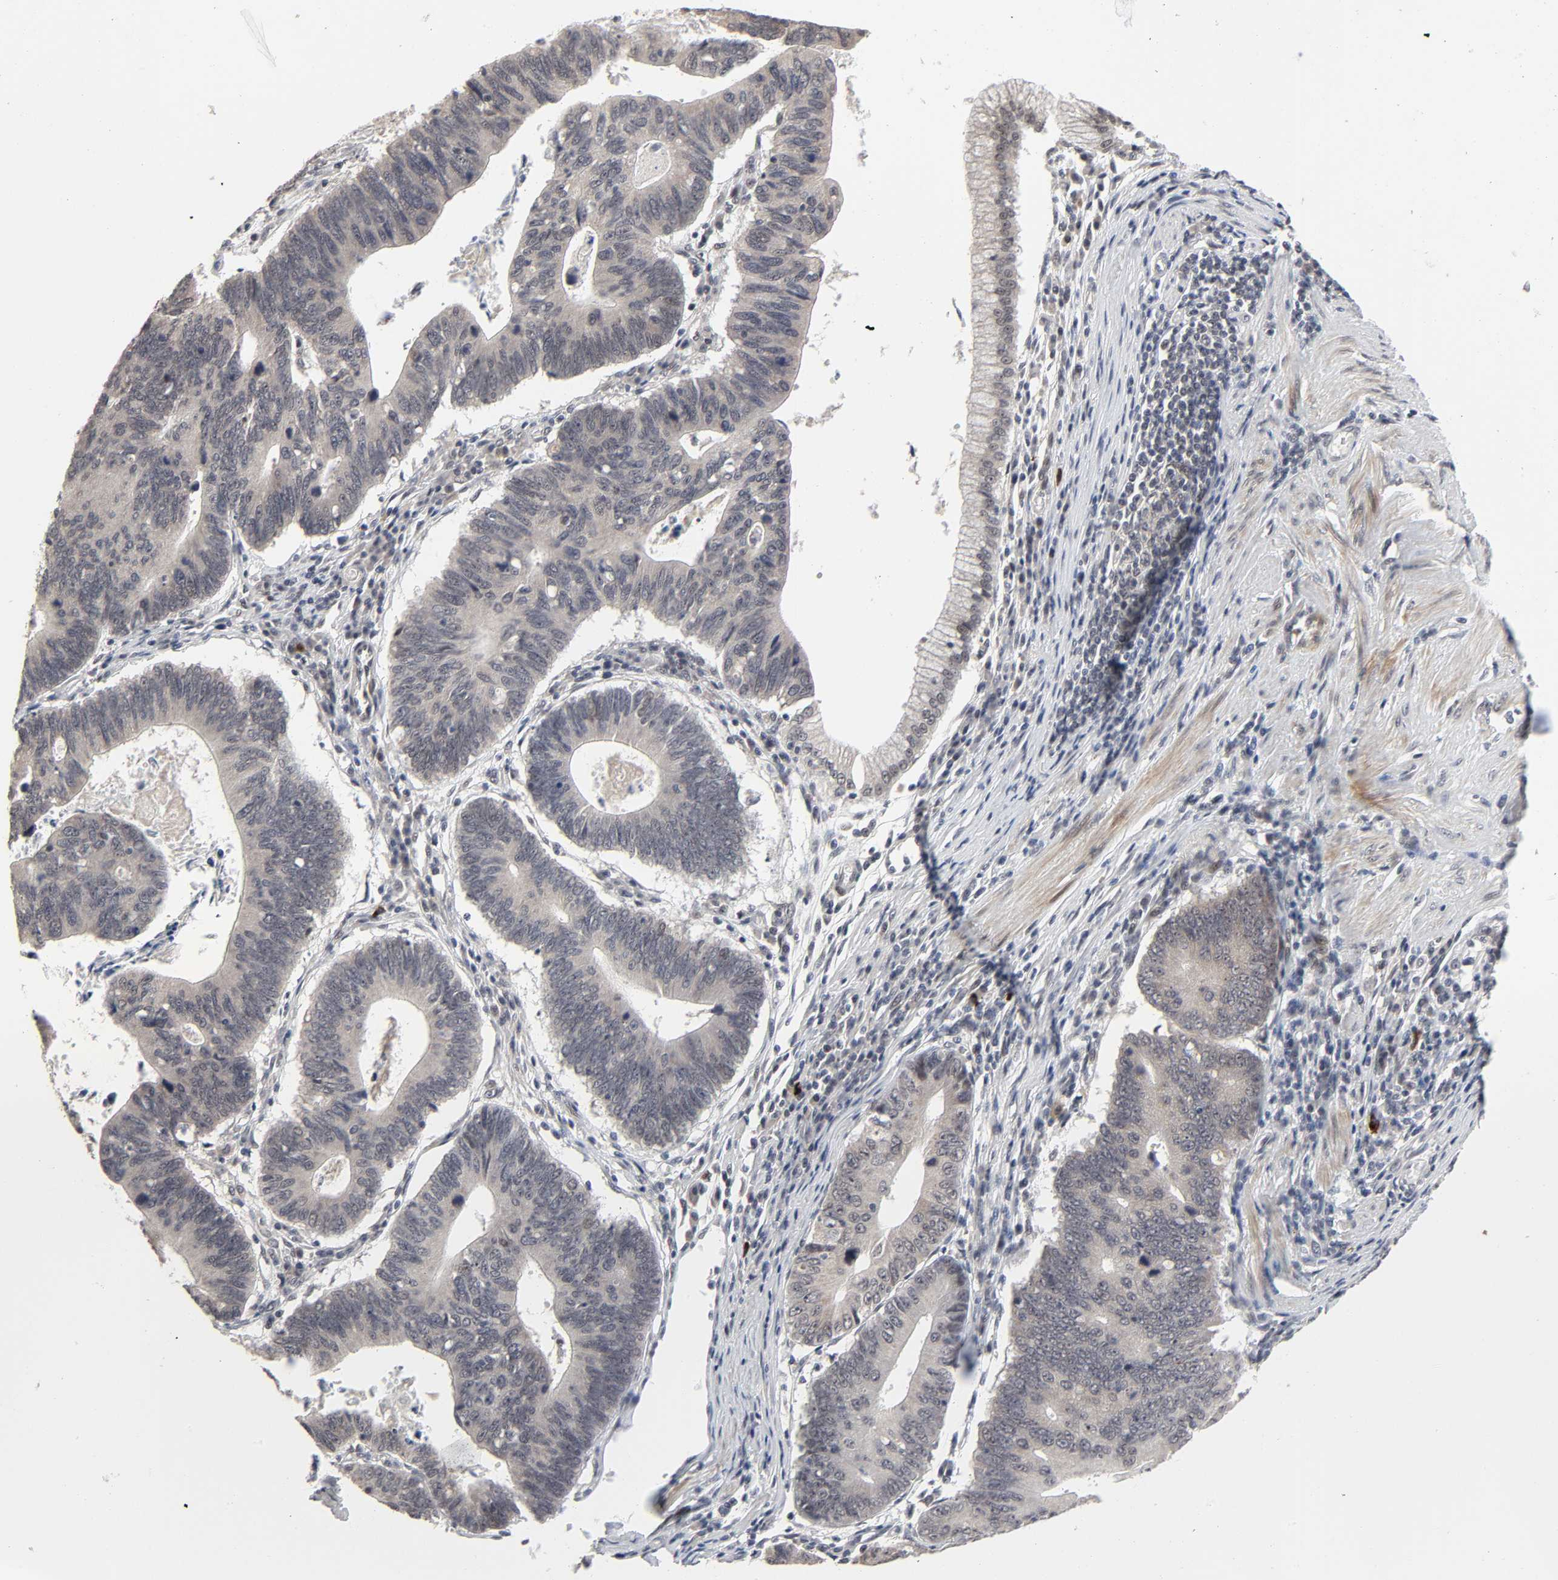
{"staining": {"intensity": "negative", "quantity": "none", "location": "none"}, "tissue": "stomach cancer", "cell_type": "Tumor cells", "image_type": "cancer", "snomed": [{"axis": "morphology", "description": "Adenocarcinoma, NOS"}, {"axis": "topography", "description": "Stomach"}], "caption": "The IHC histopathology image has no significant staining in tumor cells of adenocarcinoma (stomach) tissue.", "gene": "ZKSCAN8", "patient": {"sex": "male", "age": 59}}